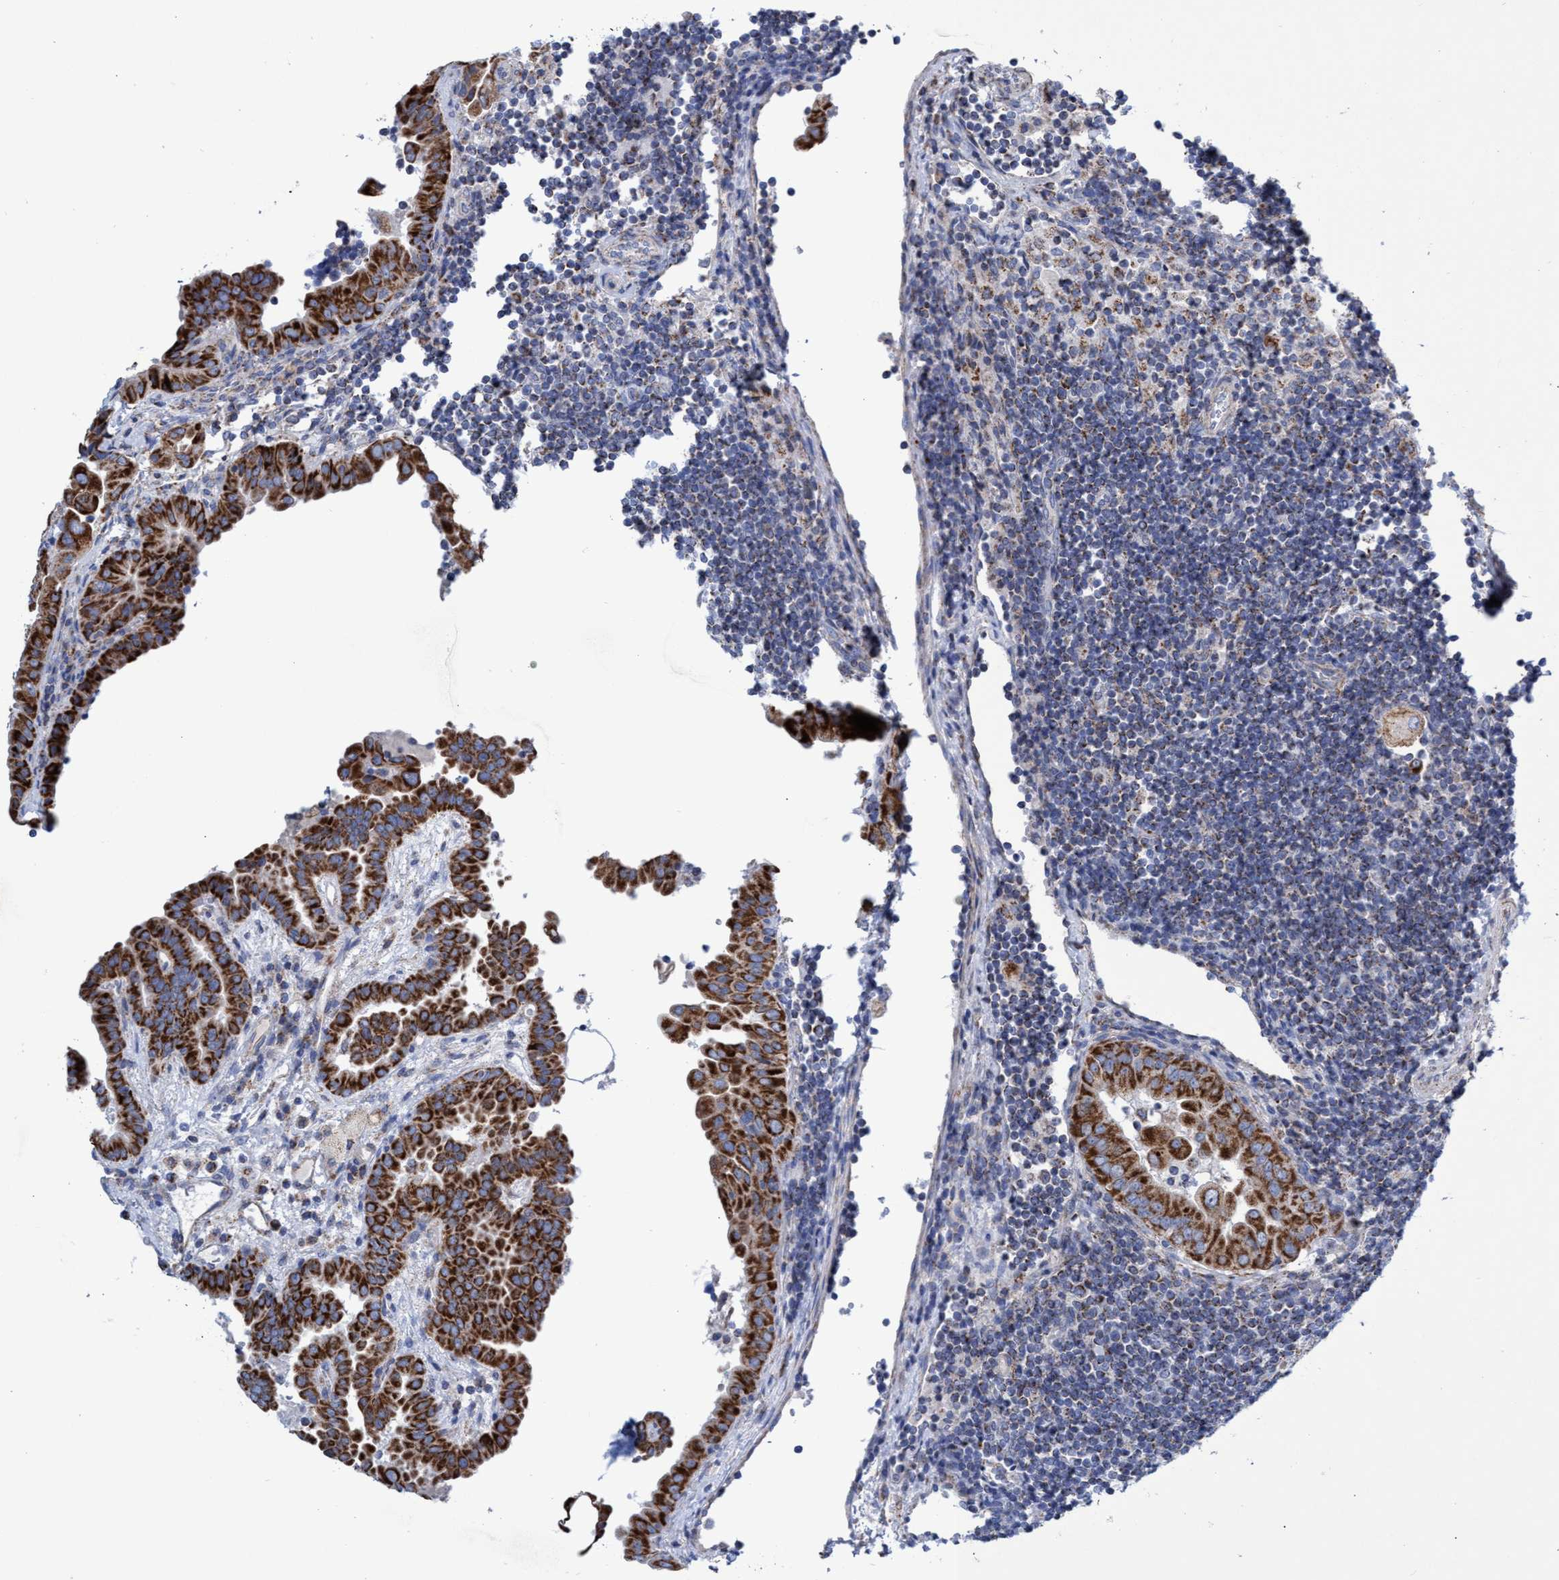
{"staining": {"intensity": "strong", "quantity": ">75%", "location": "cytoplasmic/membranous"}, "tissue": "thyroid cancer", "cell_type": "Tumor cells", "image_type": "cancer", "snomed": [{"axis": "morphology", "description": "Papillary adenocarcinoma, NOS"}, {"axis": "topography", "description": "Thyroid gland"}], "caption": "This histopathology image exhibits papillary adenocarcinoma (thyroid) stained with immunohistochemistry to label a protein in brown. The cytoplasmic/membranous of tumor cells show strong positivity for the protein. Nuclei are counter-stained blue.", "gene": "ZNF750", "patient": {"sex": "male", "age": 33}}